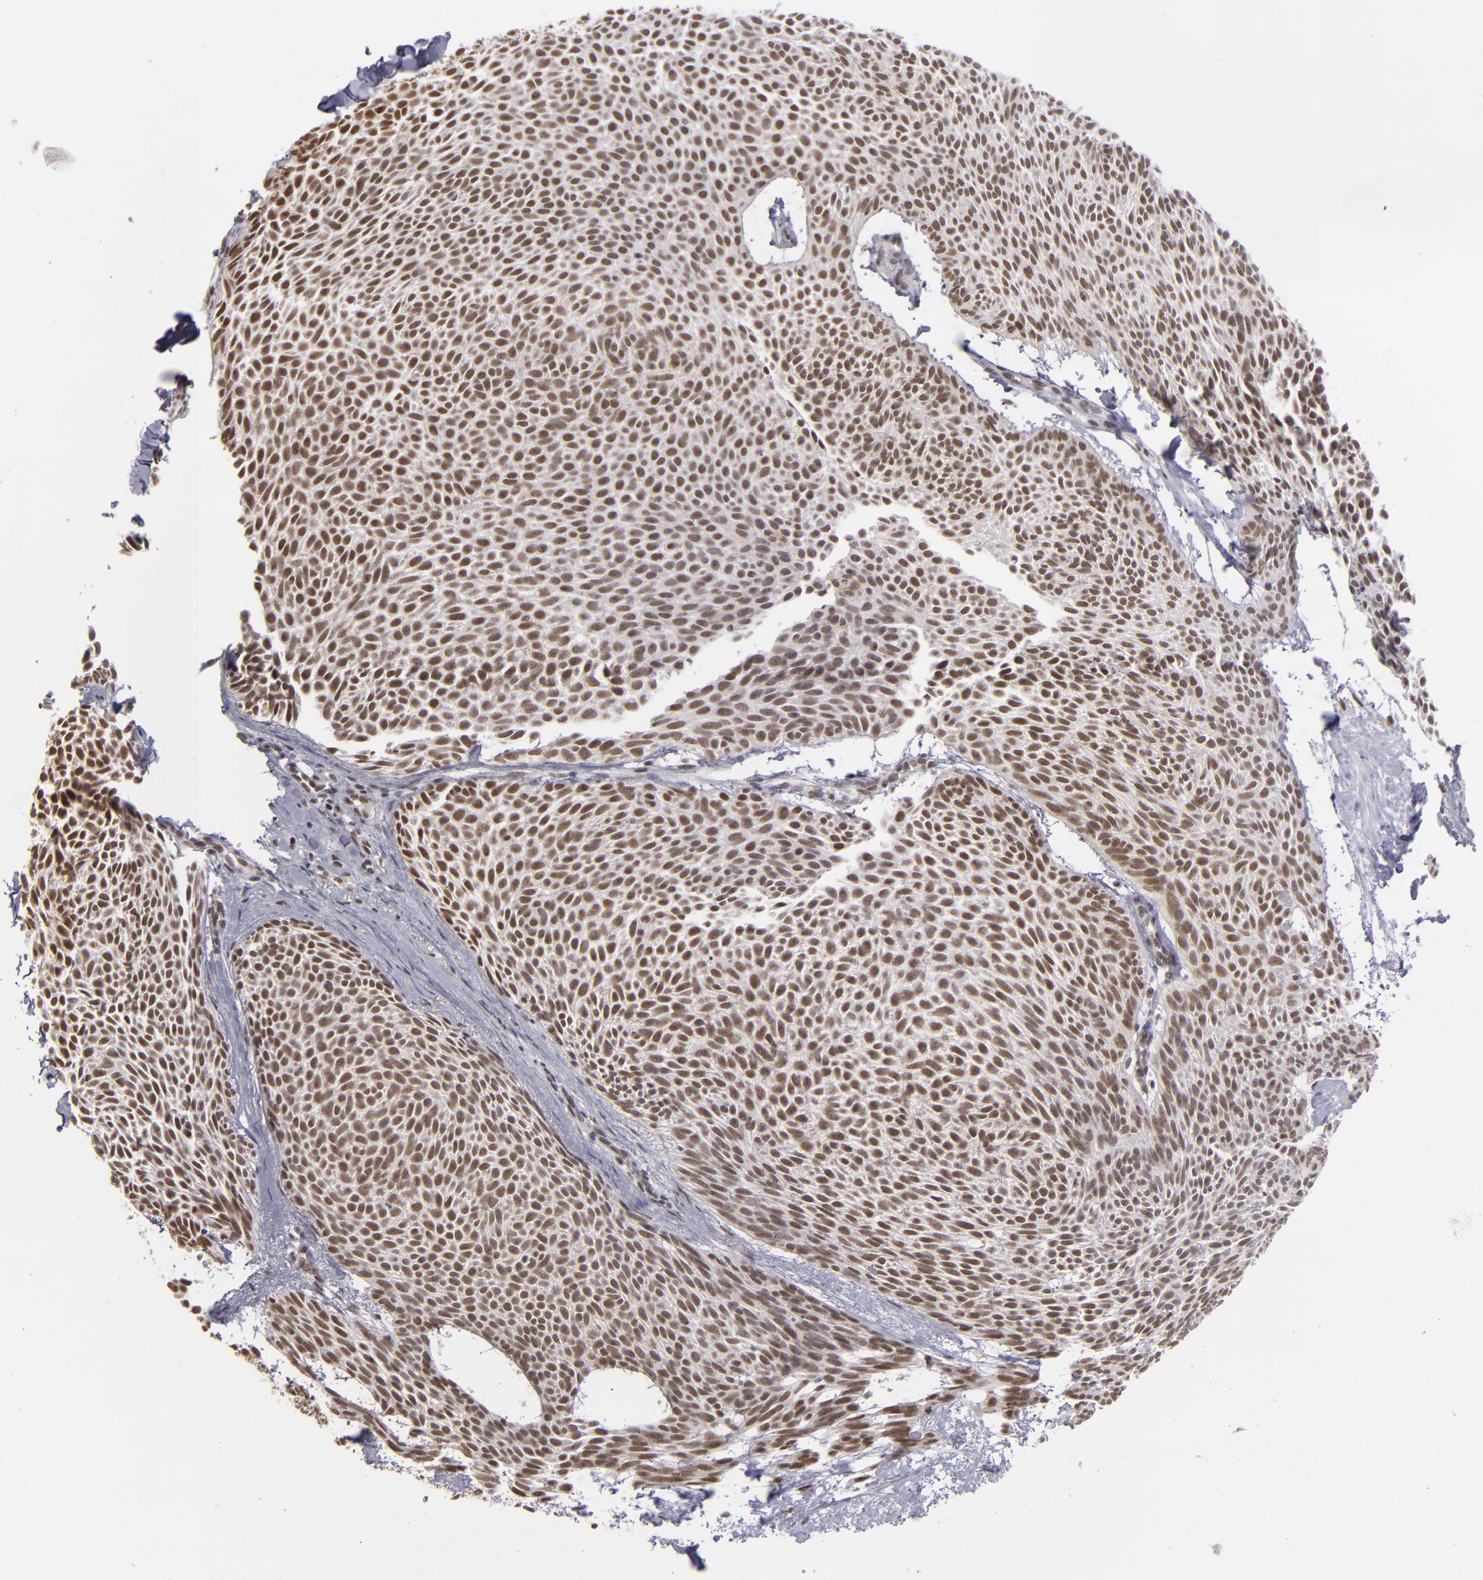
{"staining": {"intensity": "moderate", "quantity": ">75%", "location": "nuclear"}, "tissue": "skin cancer", "cell_type": "Tumor cells", "image_type": "cancer", "snomed": [{"axis": "morphology", "description": "Basal cell carcinoma"}, {"axis": "topography", "description": "Skin"}], "caption": "Immunohistochemistry (IHC) (DAB) staining of basal cell carcinoma (skin) demonstrates moderate nuclear protein staining in approximately >75% of tumor cells. (Stains: DAB (3,3'-diaminobenzidine) in brown, nuclei in blue, Microscopy: brightfield microscopy at high magnification).", "gene": "MLLT3", "patient": {"sex": "male", "age": 84}}